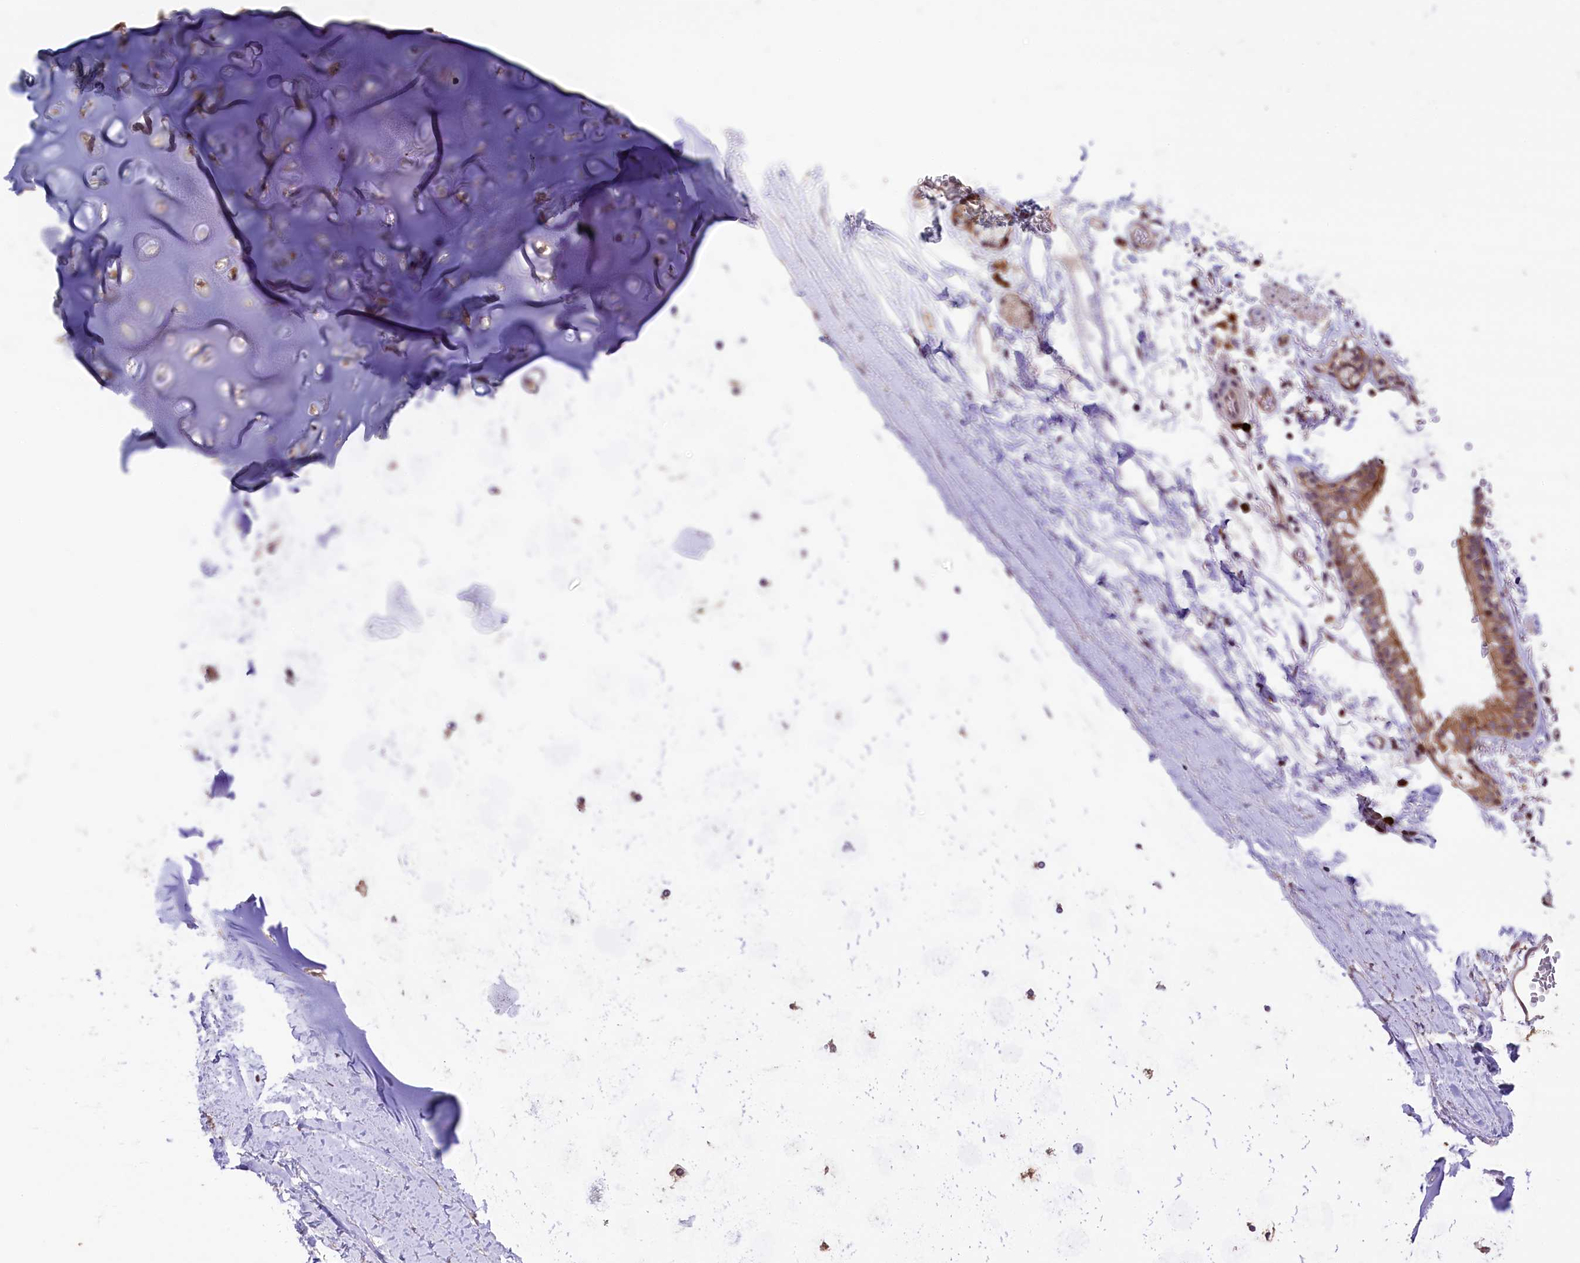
{"staining": {"intensity": "negative", "quantity": "none", "location": "none"}, "tissue": "adipose tissue", "cell_type": "Adipocytes", "image_type": "normal", "snomed": [{"axis": "morphology", "description": "Normal tissue, NOS"}, {"axis": "topography", "description": "Lymph node"}, {"axis": "topography", "description": "Bronchus"}], "caption": "An immunohistochemistry (IHC) image of unremarkable adipose tissue is shown. There is no staining in adipocytes of adipose tissue.", "gene": "RIC8A", "patient": {"sex": "male", "age": 63}}